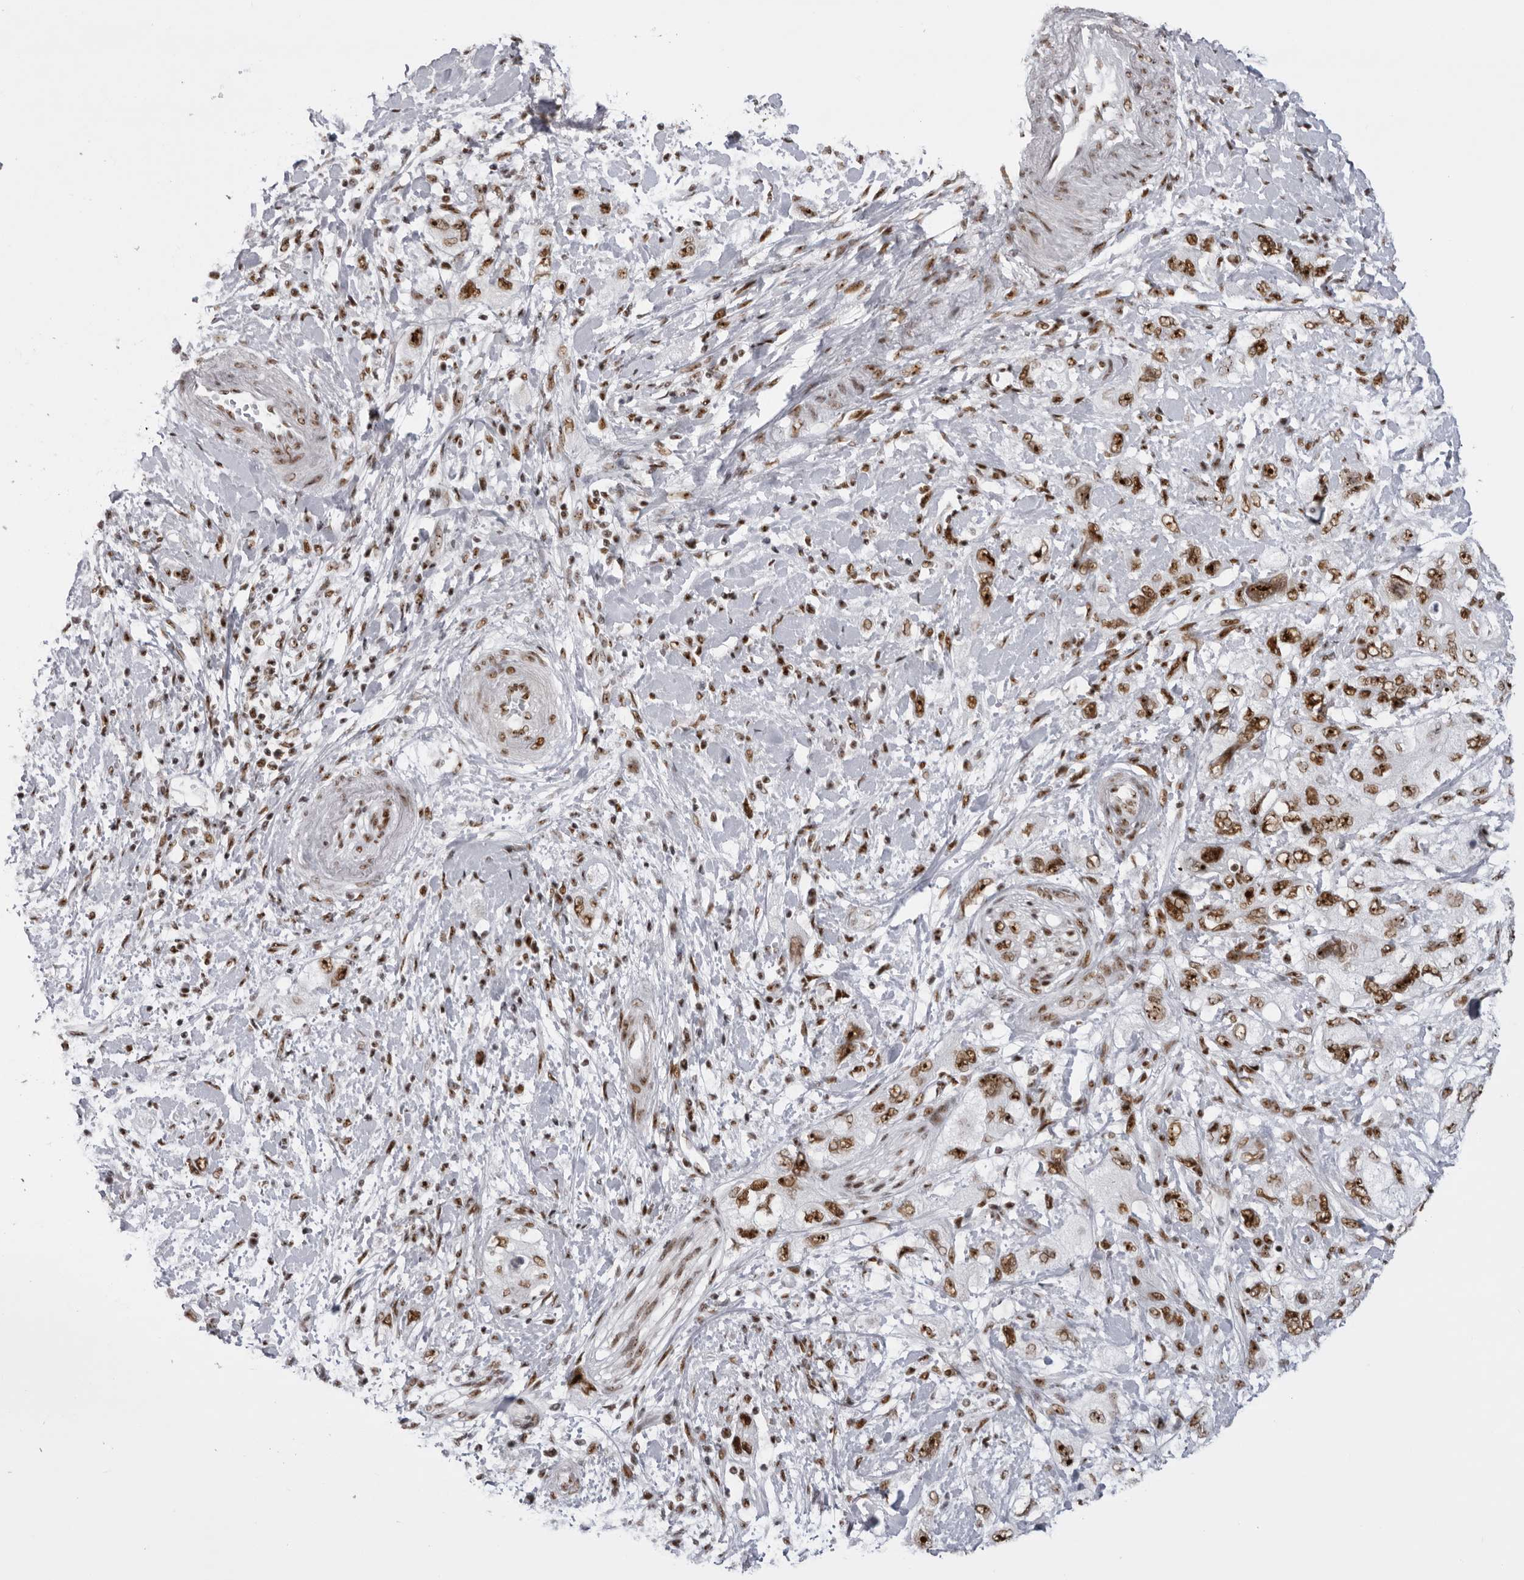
{"staining": {"intensity": "strong", "quantity": ">75%", "location": "nuclear"}, "tissue": "pancreatic cancer", "cell_type": "Tumor cells", "image_type": "cancer", "snomed": [{"axis": "morphology", "description": "Adenocarcinoma, NOS"}, {"axis": "topography", "description": "Pancreas"}], "caption": "Human pancreatic cancer stained for a protein (brown) shows strong nuclear positive staining in approximately >75% of tumor cells.", "gene": "DHX9", "patient": {"sex": "female", "age": 73}}